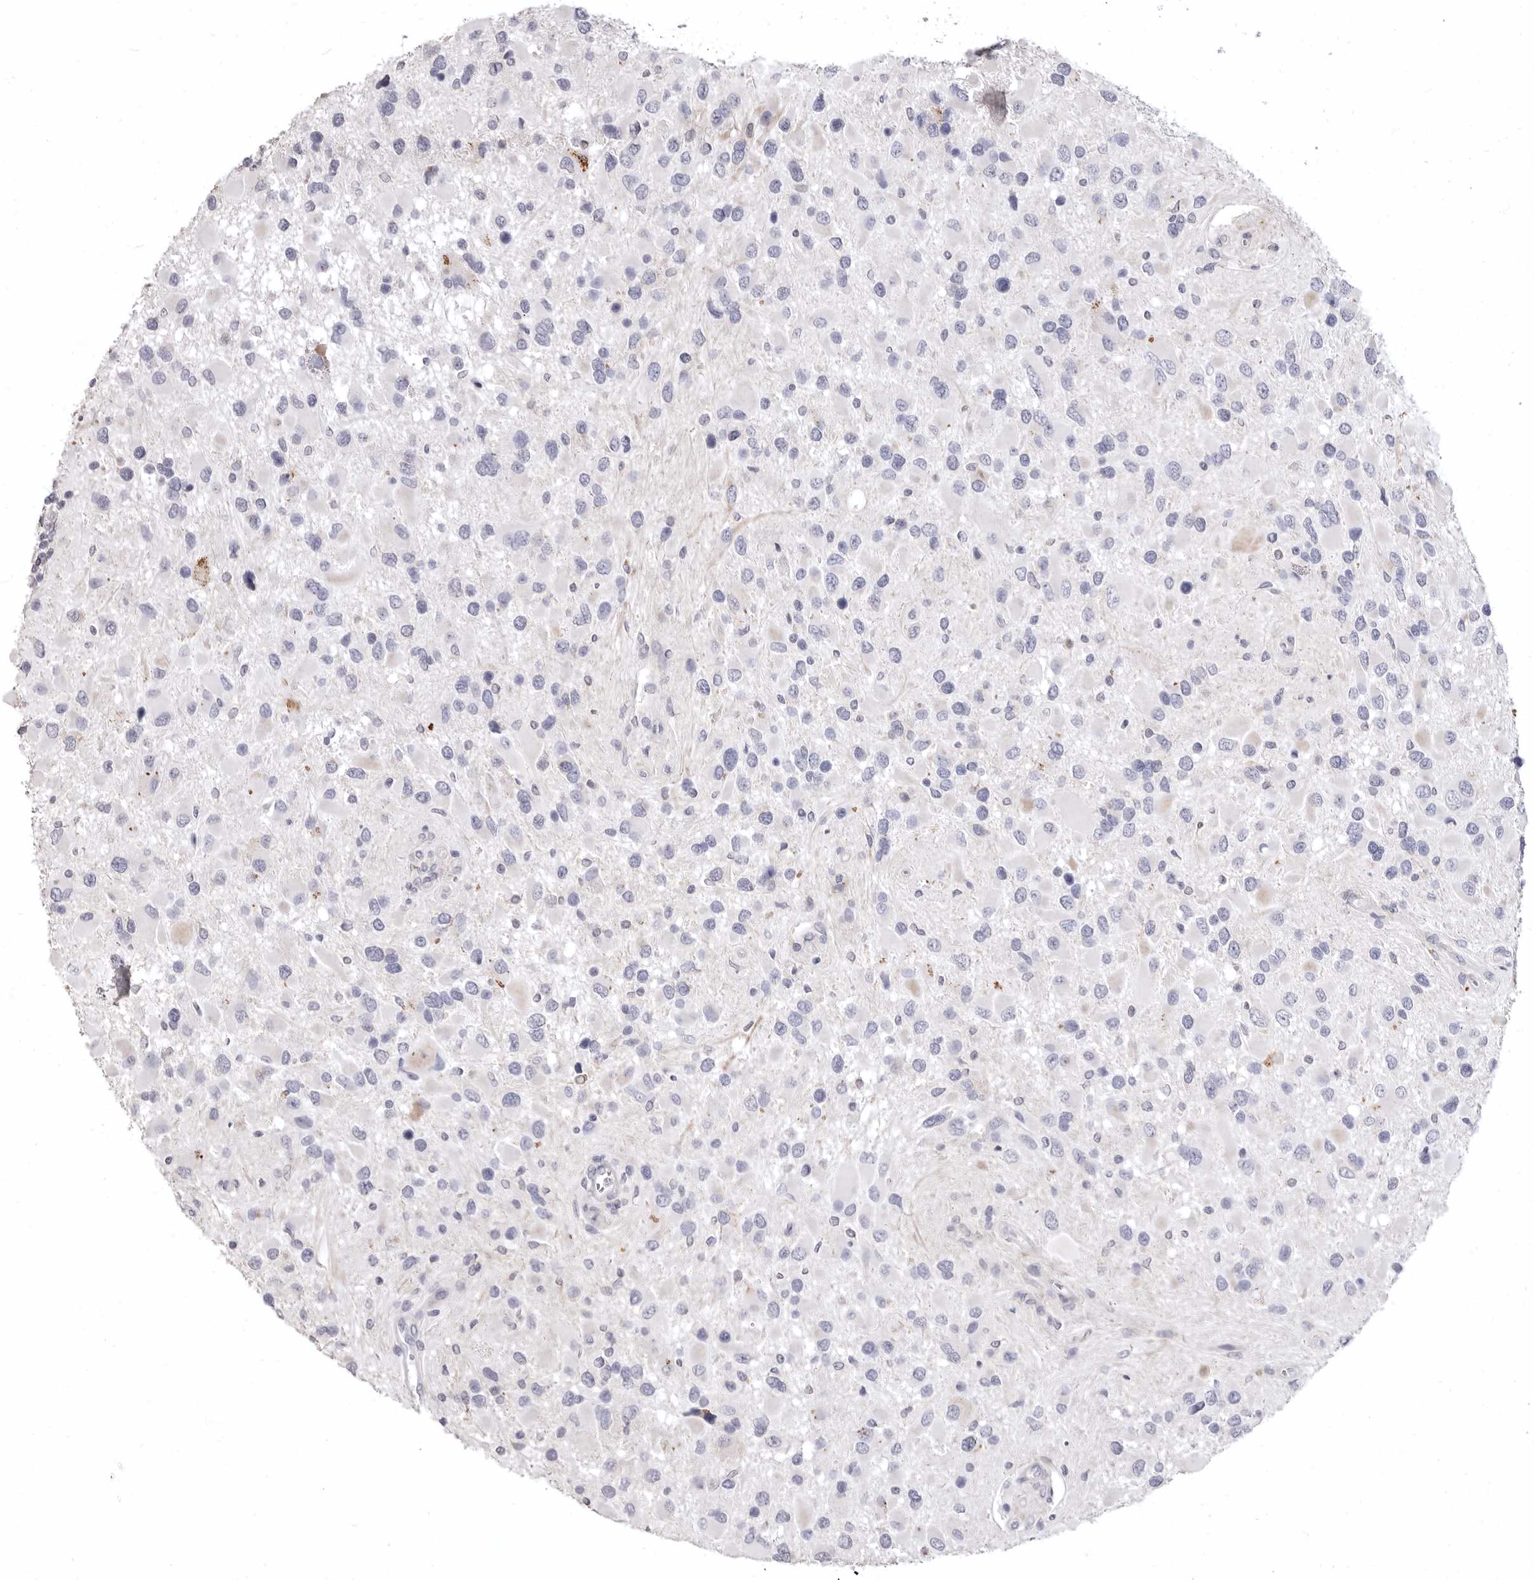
{"staining": {"intensity": "negative", "quantity": "none", "location": "none"}, "tissue": "glioma", "cell_type": "Tumor cells", "image_type": "cancer", "snomed": [{"axis": "morphology", "description": "Glioma, malignant, High grade"}, {"axis": "topography", "description": "Brain"}], "caption": "High magnification brightfield microscopy of glioma stained with DAB (brown) and counterstained with hematoxylin (blue): tumor cells show no significant positivity.", "gene": "AIDA", "patient": {"sex": "male", "age": 53}}